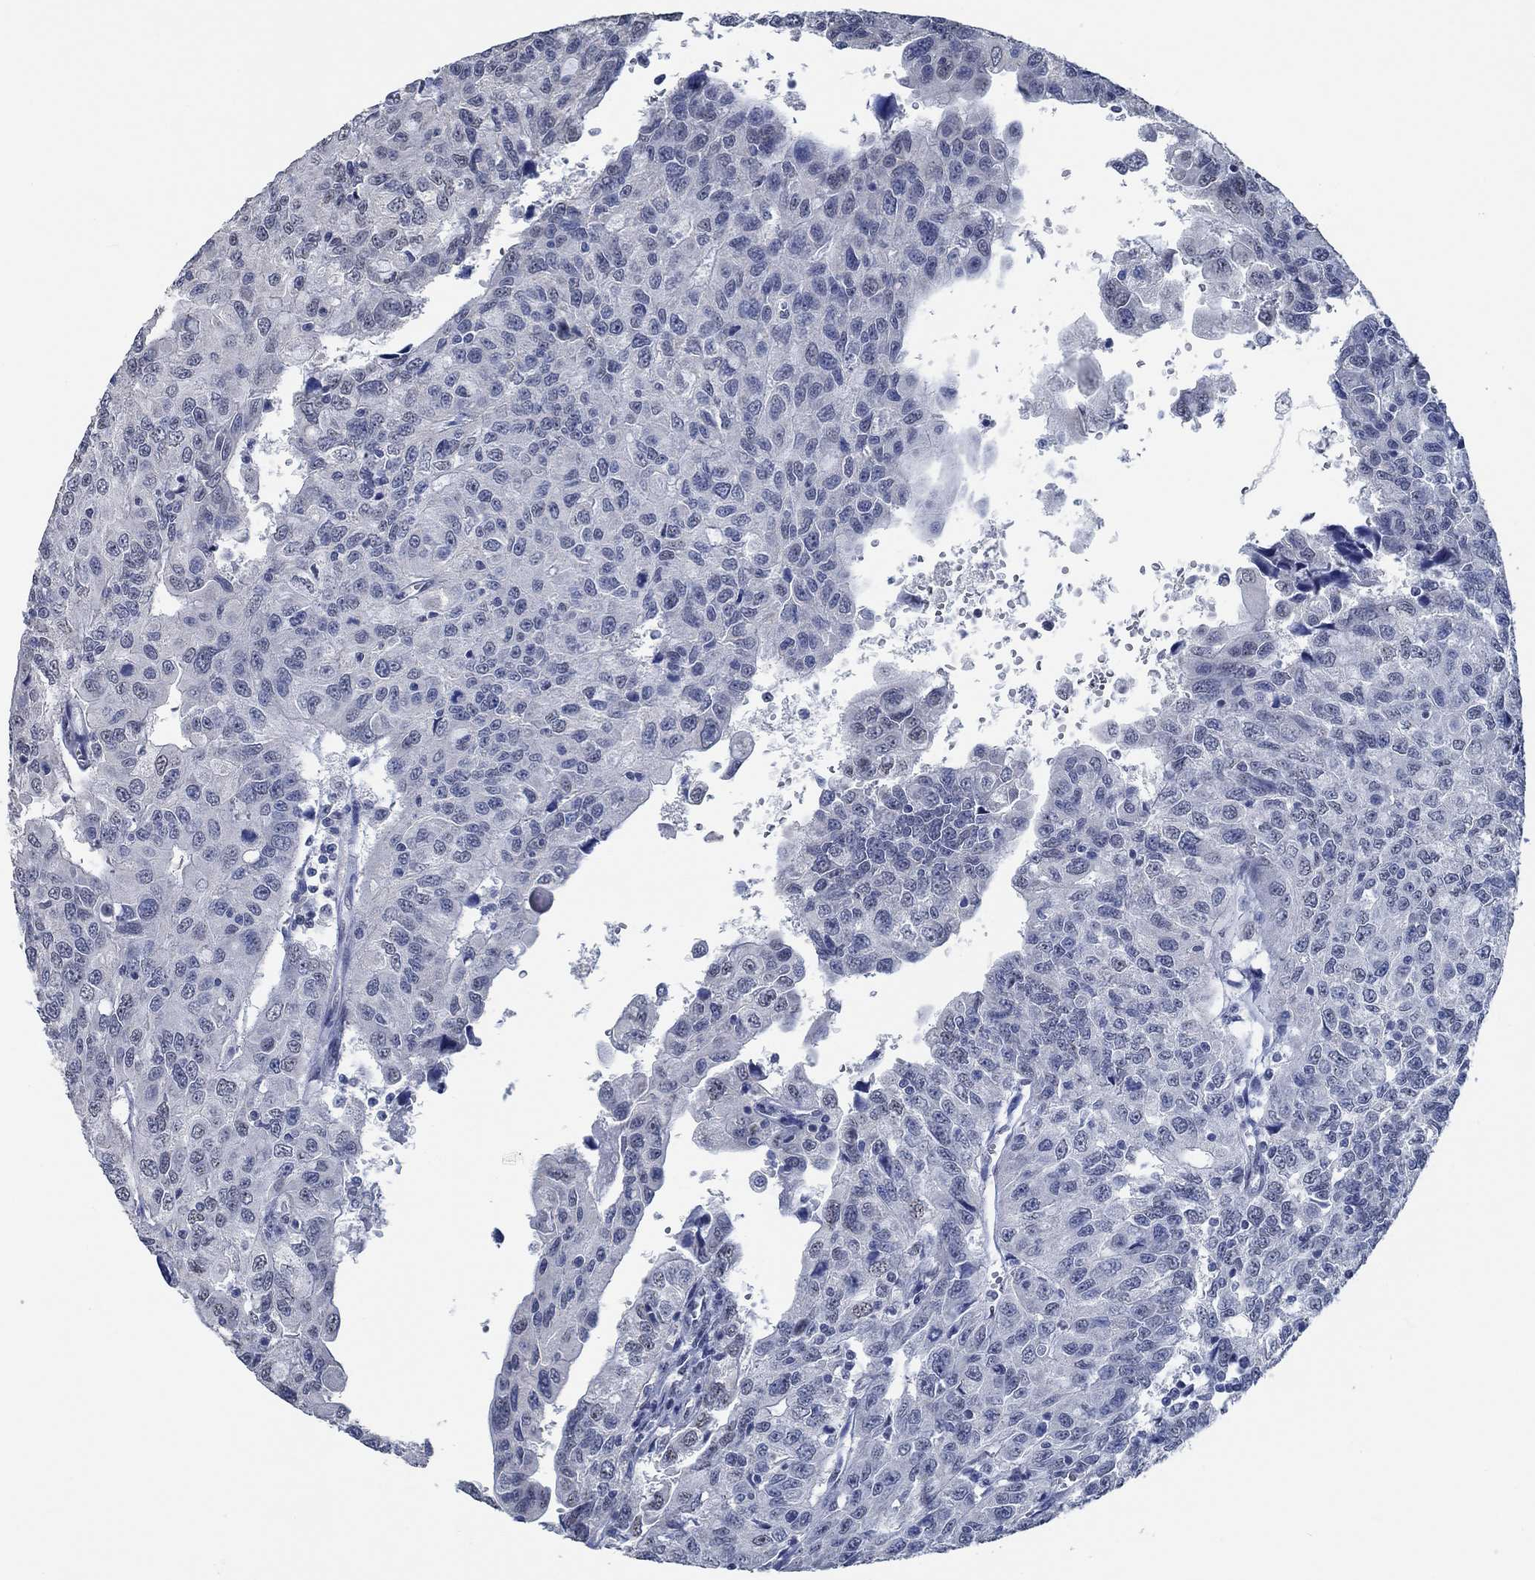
{"staining": {"intensity": "negative", "quantity": "none", "location": "none"}, "tissue": "urothelial cancer", "cell_type": "Tumor cells", "image_type": "cancer", "snomed": [{"axis": "morphology", "description": "Urothelial carcinoma, NOS"}, {"axis": "morphology", "description": "Urothelial carcinoma, High grade"}, {"axis": "topography", "description": "Urinary bladder"}], "caption": "This is a photomicrograph of IHC staining of transitional cell carcinoma, which shows no positivity in tumor cells.", "gene": "OBSCN", "patient": {"sex": "female", "age": 73}}